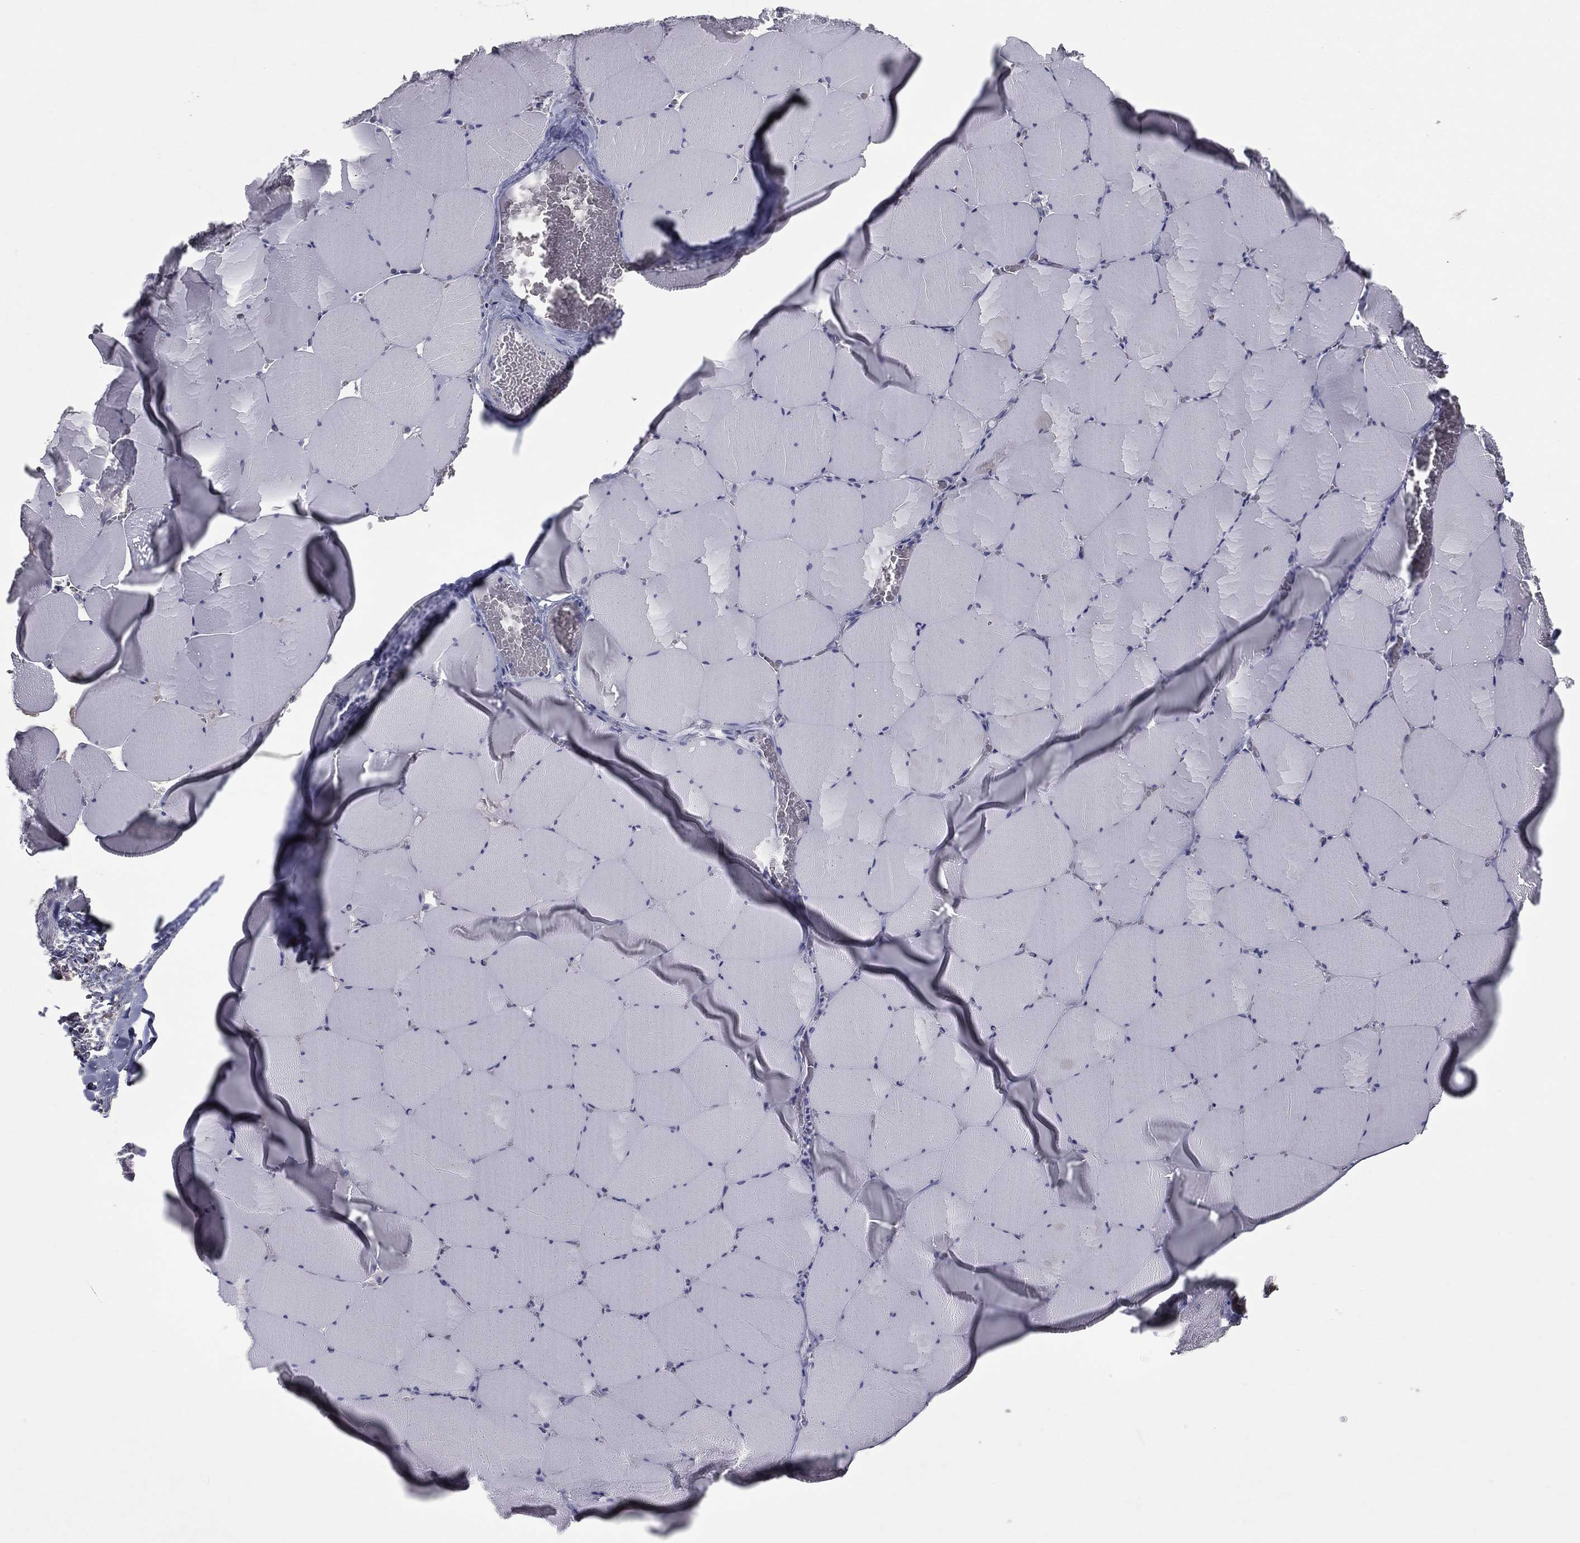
{"staining": {"intensity": "negative", "quantity": "none", "location": "none"}, "tissue": "skeletal muscle", "cell_type": "Myocytes", "image_type": "normal", "snomed": [{"axis": "morphology", "description": "Normal tissue, NOS"}, {"axis": "morphology", "description": "Malignant melanoma, Metastatic site"}, {"axis": "topography", "description": "Skeletal muscle"}], "caption": "IHC of unremarkable skeletal muscle demonstrates no expression in myocytes. (DAB (3,3'-diaminobenzidine) immunohistochemistry (IHC) visualized using brightfield microscopy, high magnification).", "gene": "ESX1", "patient": {"sex": "male", "age": 50}}